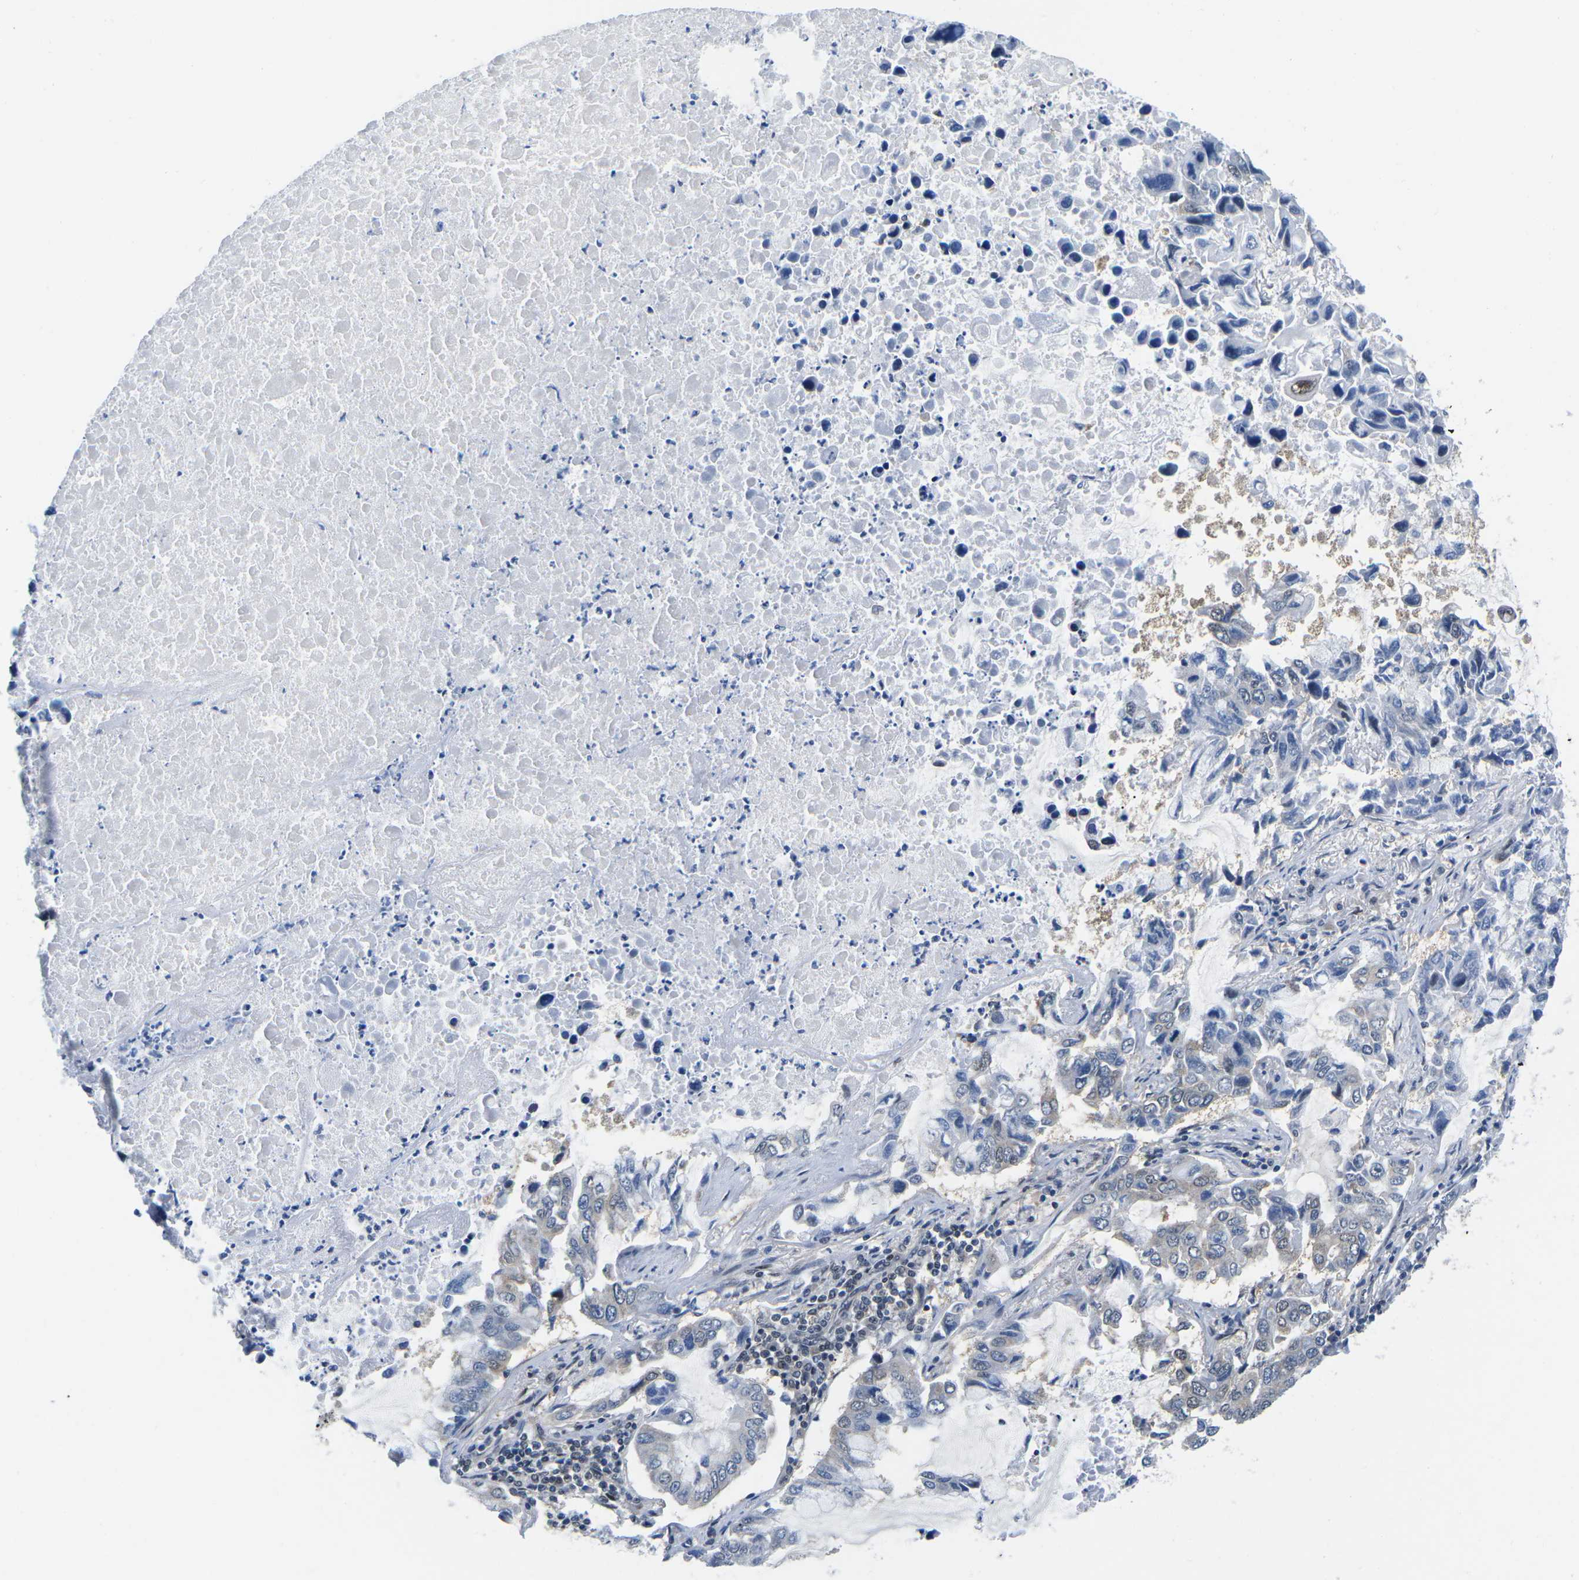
{"staining": {"intensity": "negative", "quantity": "none", "location": "none"}, "tissue": "lung cancer", "cell_type": "Tumor cells", "image_type": "cancer", "snomed": [{"axis": "morphology", "description": "Adenocarcinoma, NOS"}, {"axis": "topography", "description": "Lung"}], "caption": "Photomicrograph shows no protein staining in tumor cells of lung cancer tissue.", "gene": "UBA7", "patient": {"sex": "male", "age": 64}}